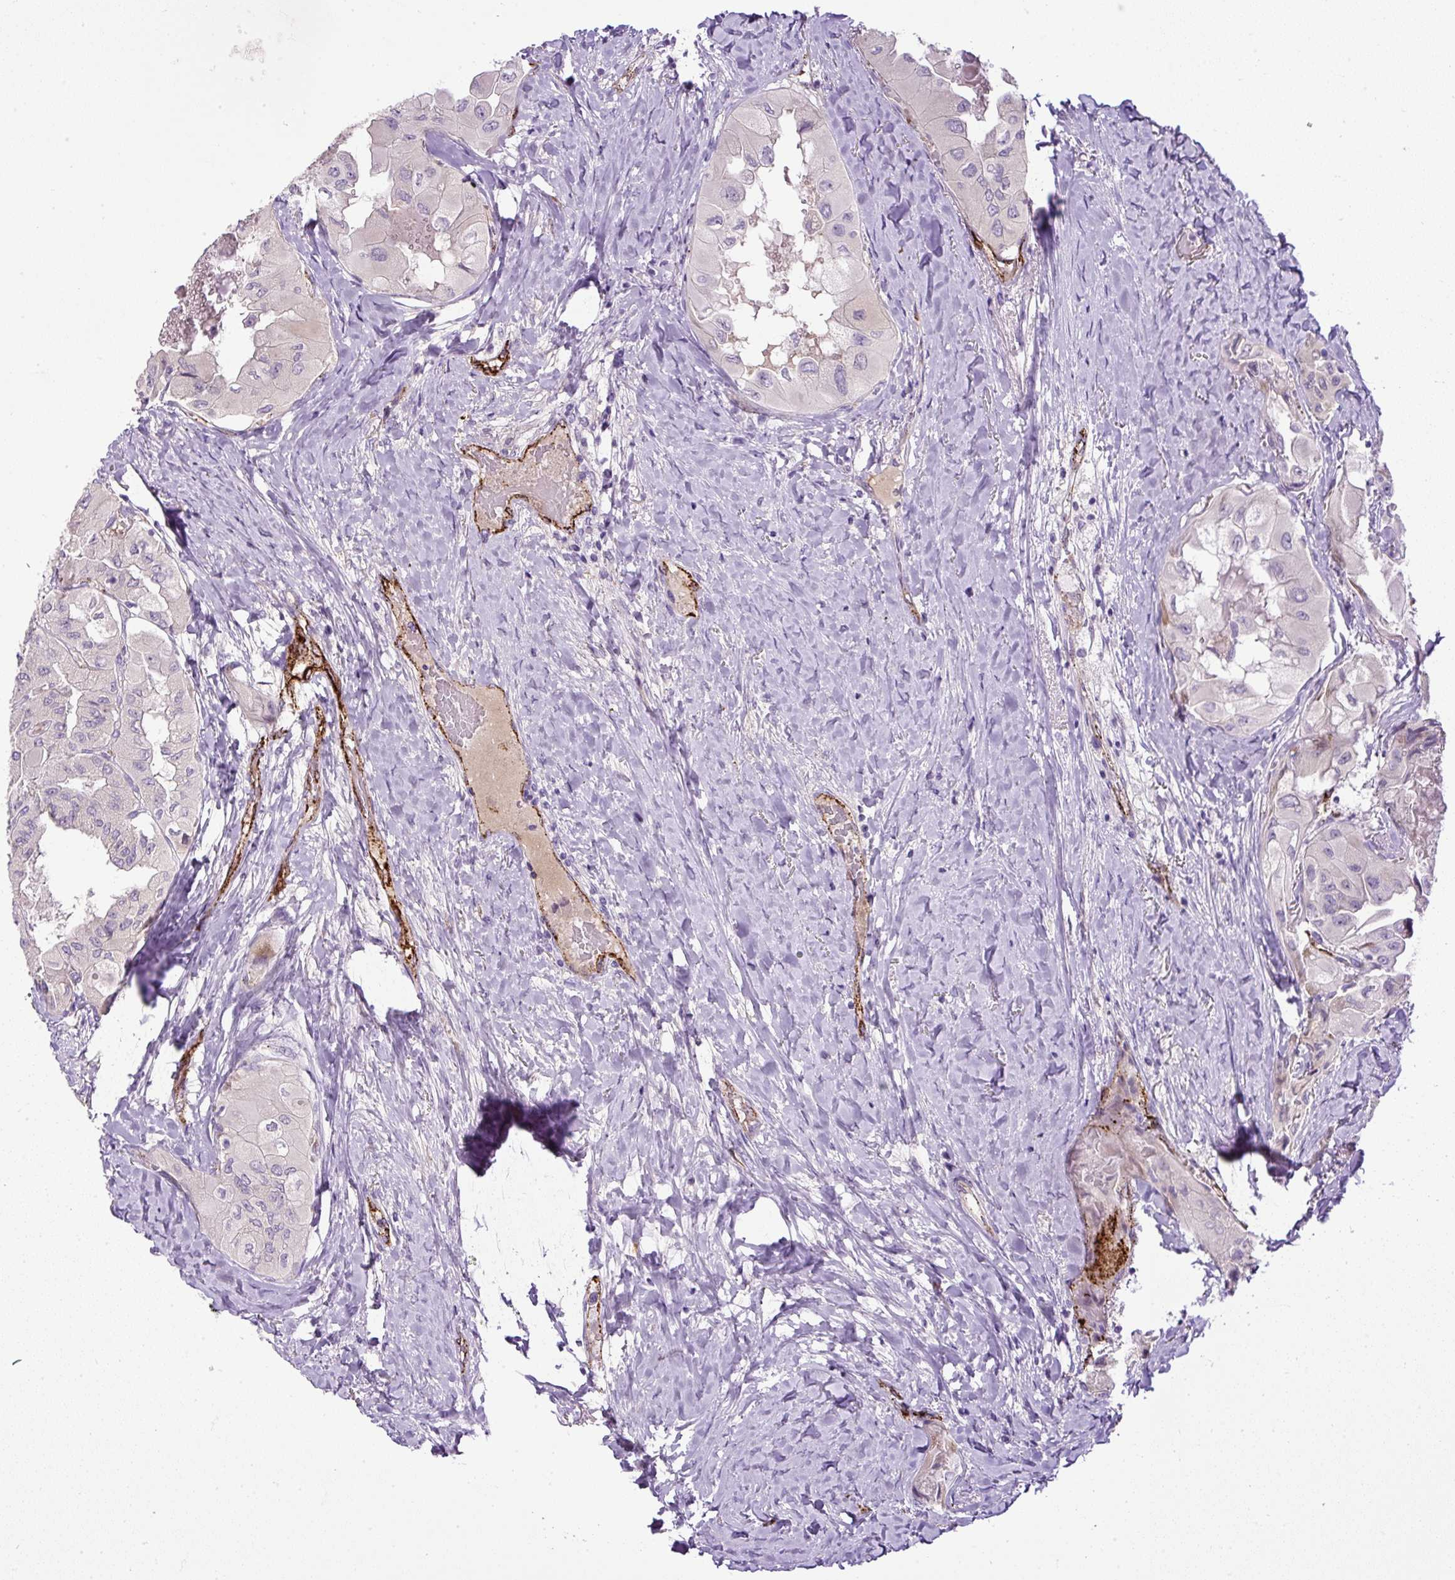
{"staining": {"intensity": "negative", "quantity": "none", "location": "none"}, "tissue": "thyroid cancer", "cell_type": "Tumor cells", "image_type": "cancer", "snomed": [{"axis": "morphology", "description": "Normal tissue, NOS"}, {"axis": "morphology", "description": "Papillary adenocarcinoma, NOS"}, {"axis": "topography", "description": "Thyroid gland"}], "caption": "Immunohistochemistry image of human thyroid papillary adenocarcinoma stained for a protein (brown), which reveals no staining in tumor cells. (Stains: DAB immunohistochemistry (IHC) with hematoxylin counter stain, Microscopy: brightfield microscopy at high magnification).", "gene": "LEFTY2", "patient": {"sex": "female", "age": 59}}